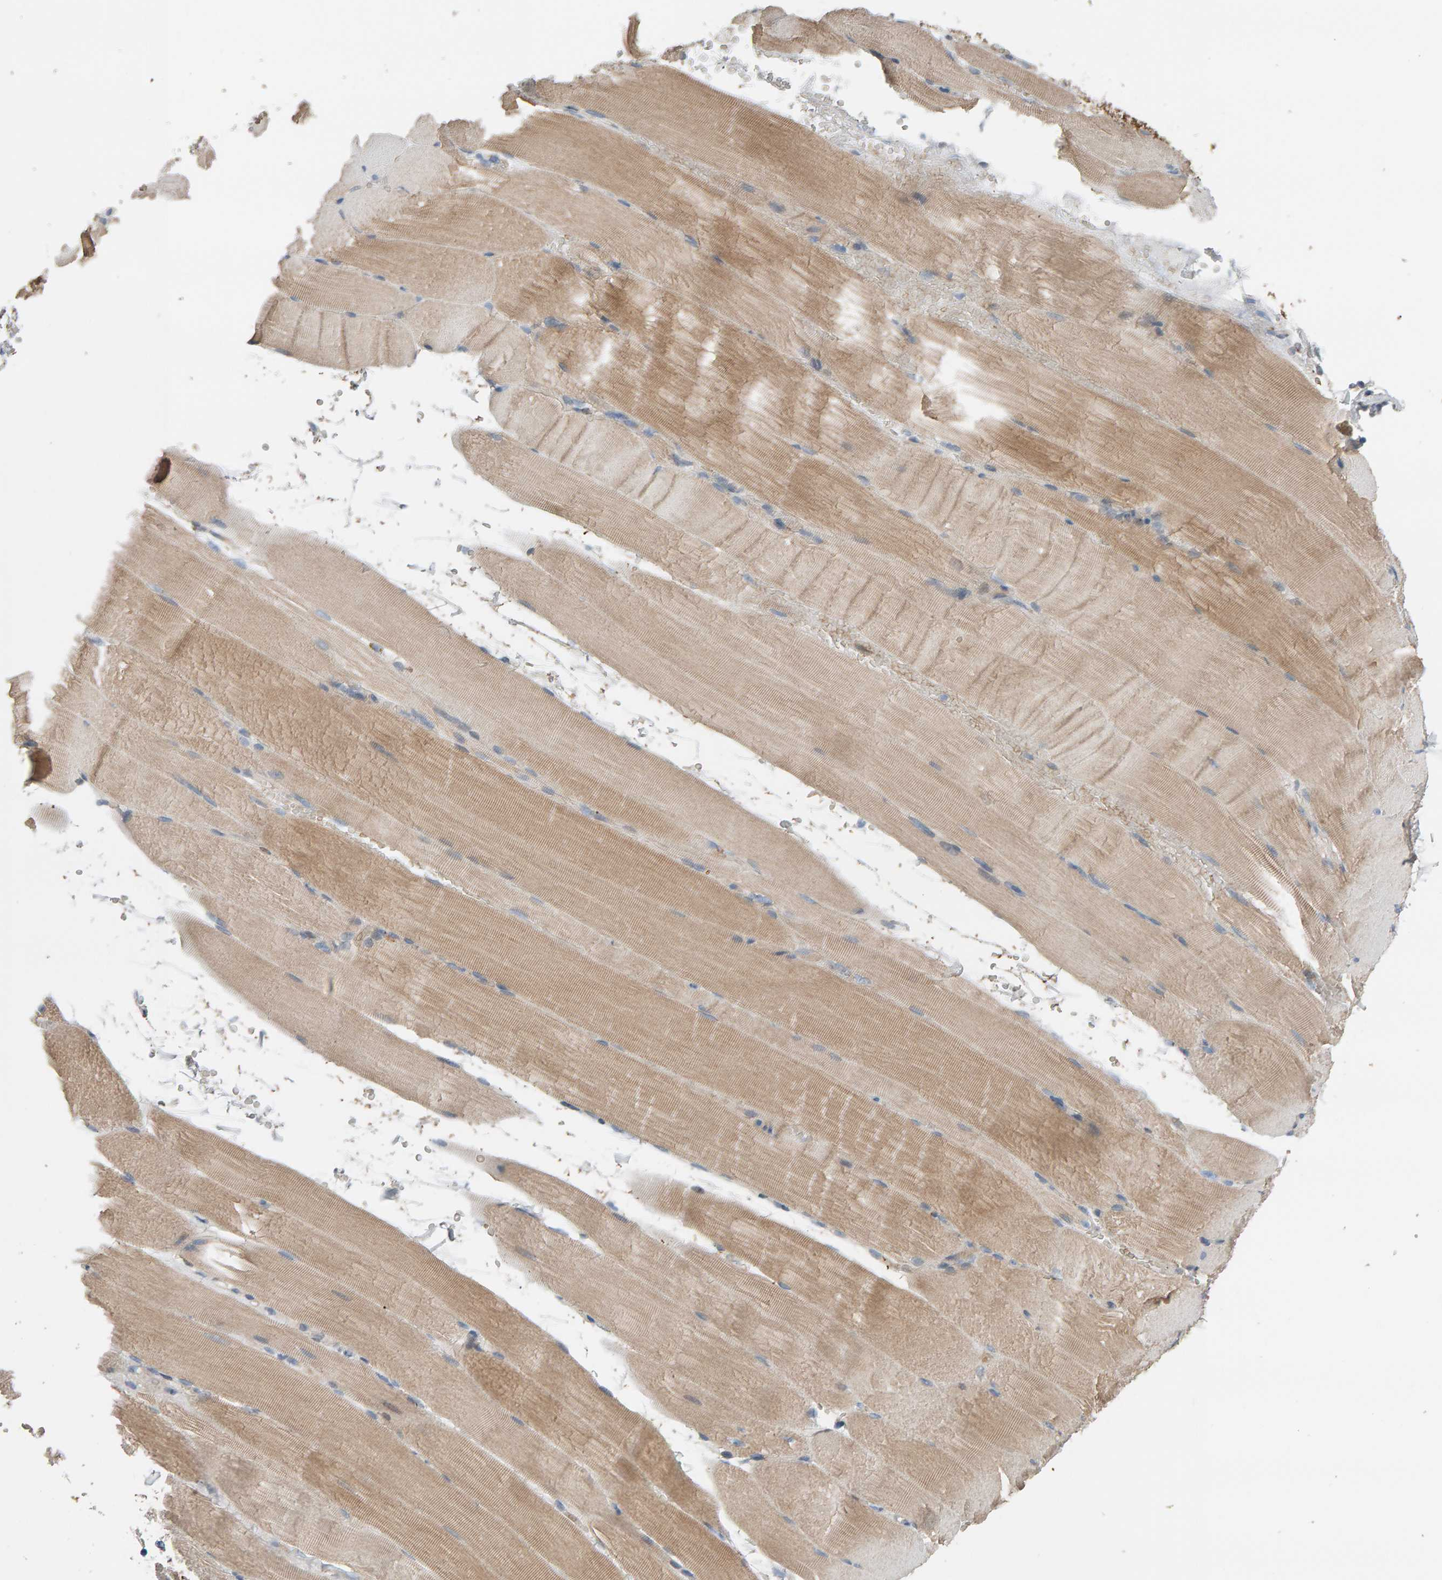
{"staining": {"intensity": "weak", "quantity": ">75%", "location": "cytoplasmic/membranous"}, "tissue": "skeletal muscle", "cell_type": "Myocytes", "image_type": "normal", "snomed": [{"axis": "morphology", "description": "Normal tissue, NOS"}, {"axis": "topography", "description": "Skeletal muscle"}, {"axis": "topography", "description": "Parathyroid gland"}], "caption": "High-magnification brightfield microscopy of unremarkable skeletal muscle stained with DAB (3,3'-diaminobenzidine) (brown) and counterstained with hematoxylin (blue). myocytes exhibit weak cytoplasmic/membranous positivity is appreciated in approximately>75% of cells.", "gene": "IPPK", "patient": {"sex": "female", "age": 37}}